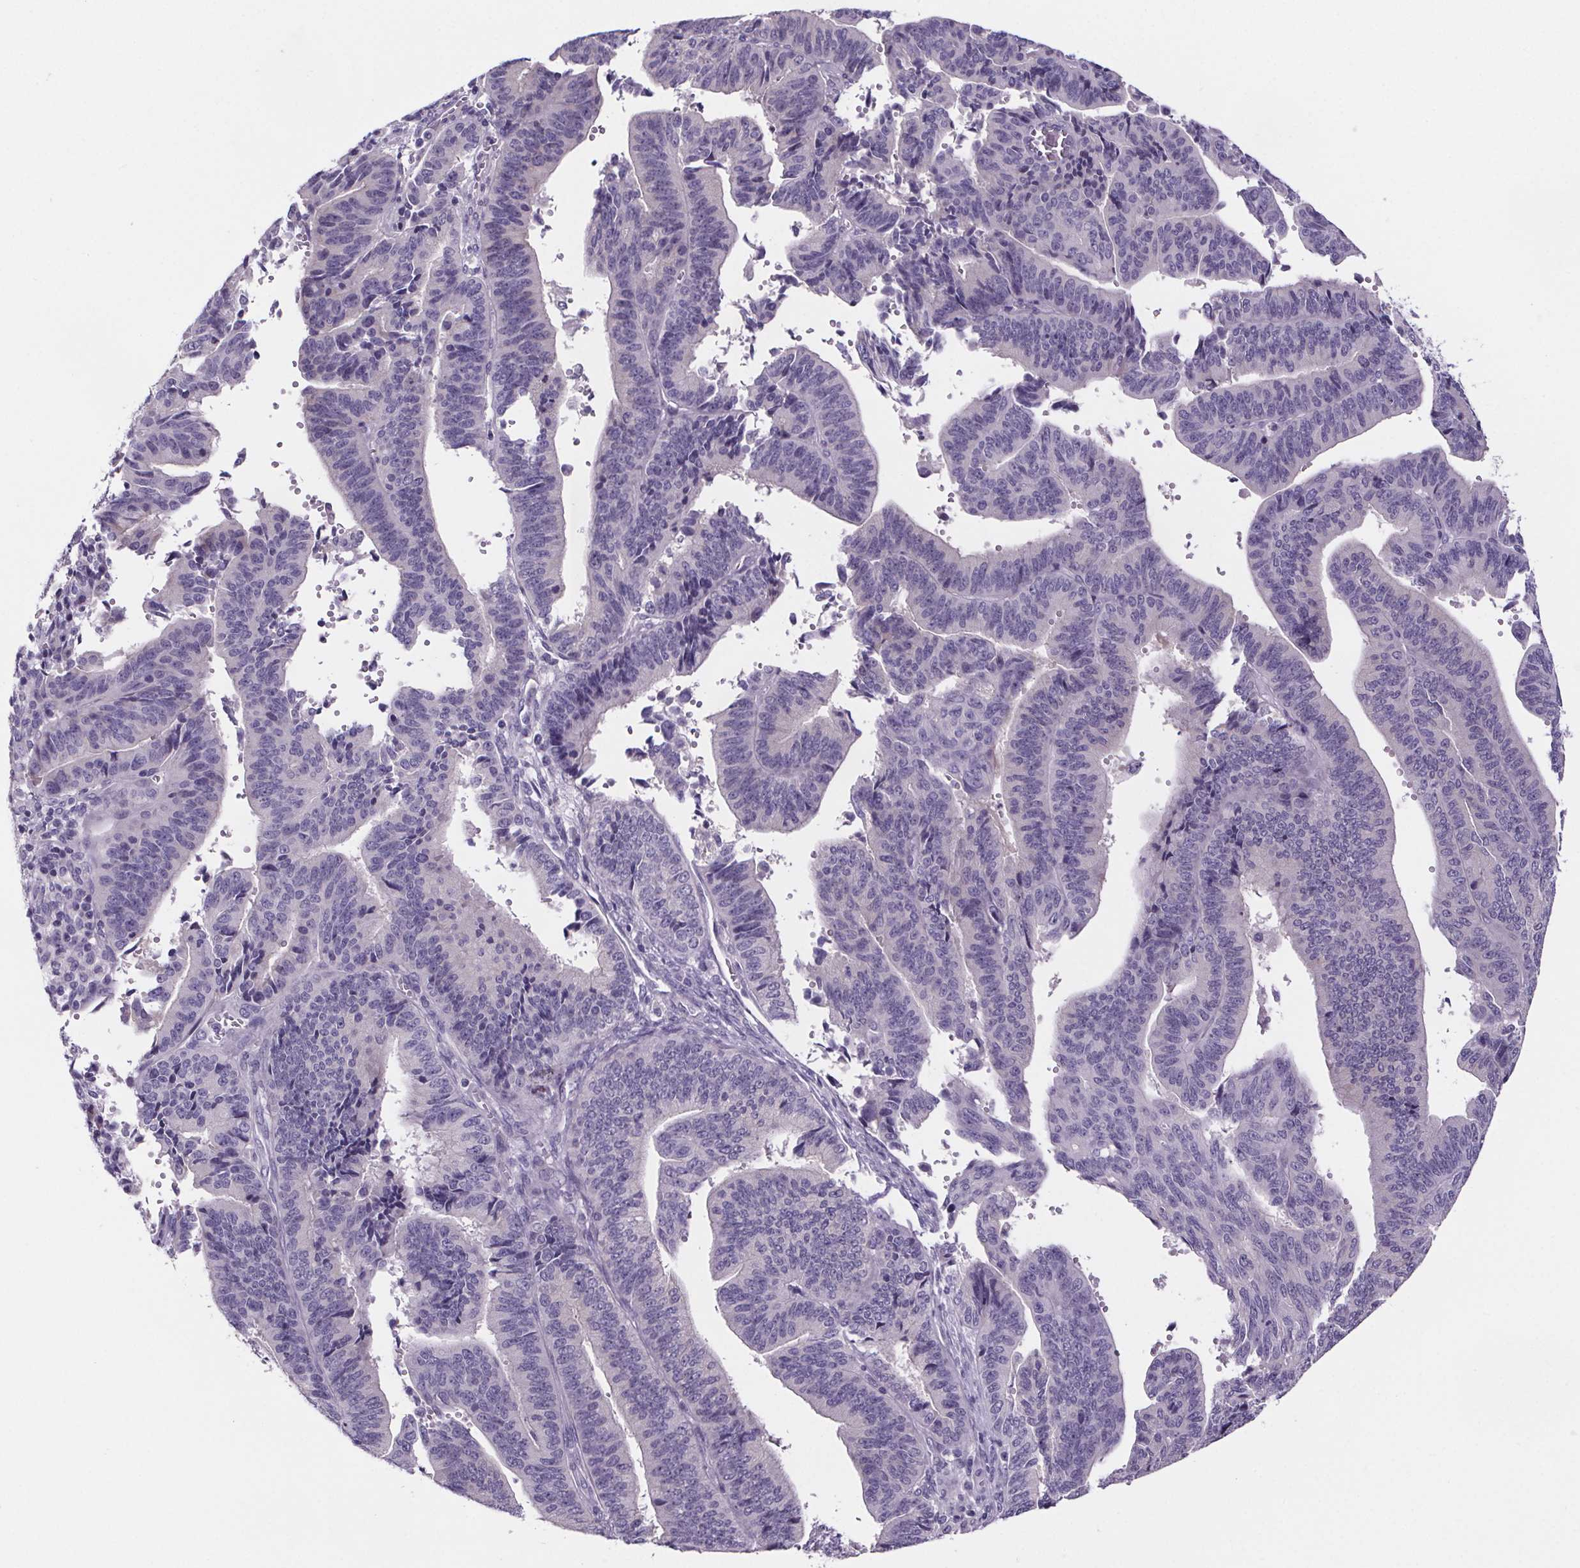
{"staining": {"intensity": "negative", "quantity": "none", "location": "none"}, "tissue": "endometrial cancer", "cell_type": "Tumor cells", "image_type": "cancer", "snomed": [{"axis": "morphology", "description": "Adenocarcinoma, NOS"}, {"axis": "topography", "description": "Endometrium"}], "caption": "Human endometrial adenocarcinoma stained for a protein using immunohistochemistry (IHC) exhibits no expression in tumor cells.", "gene": "CUBN", "patient": {"sex": "female", "age": 61}}